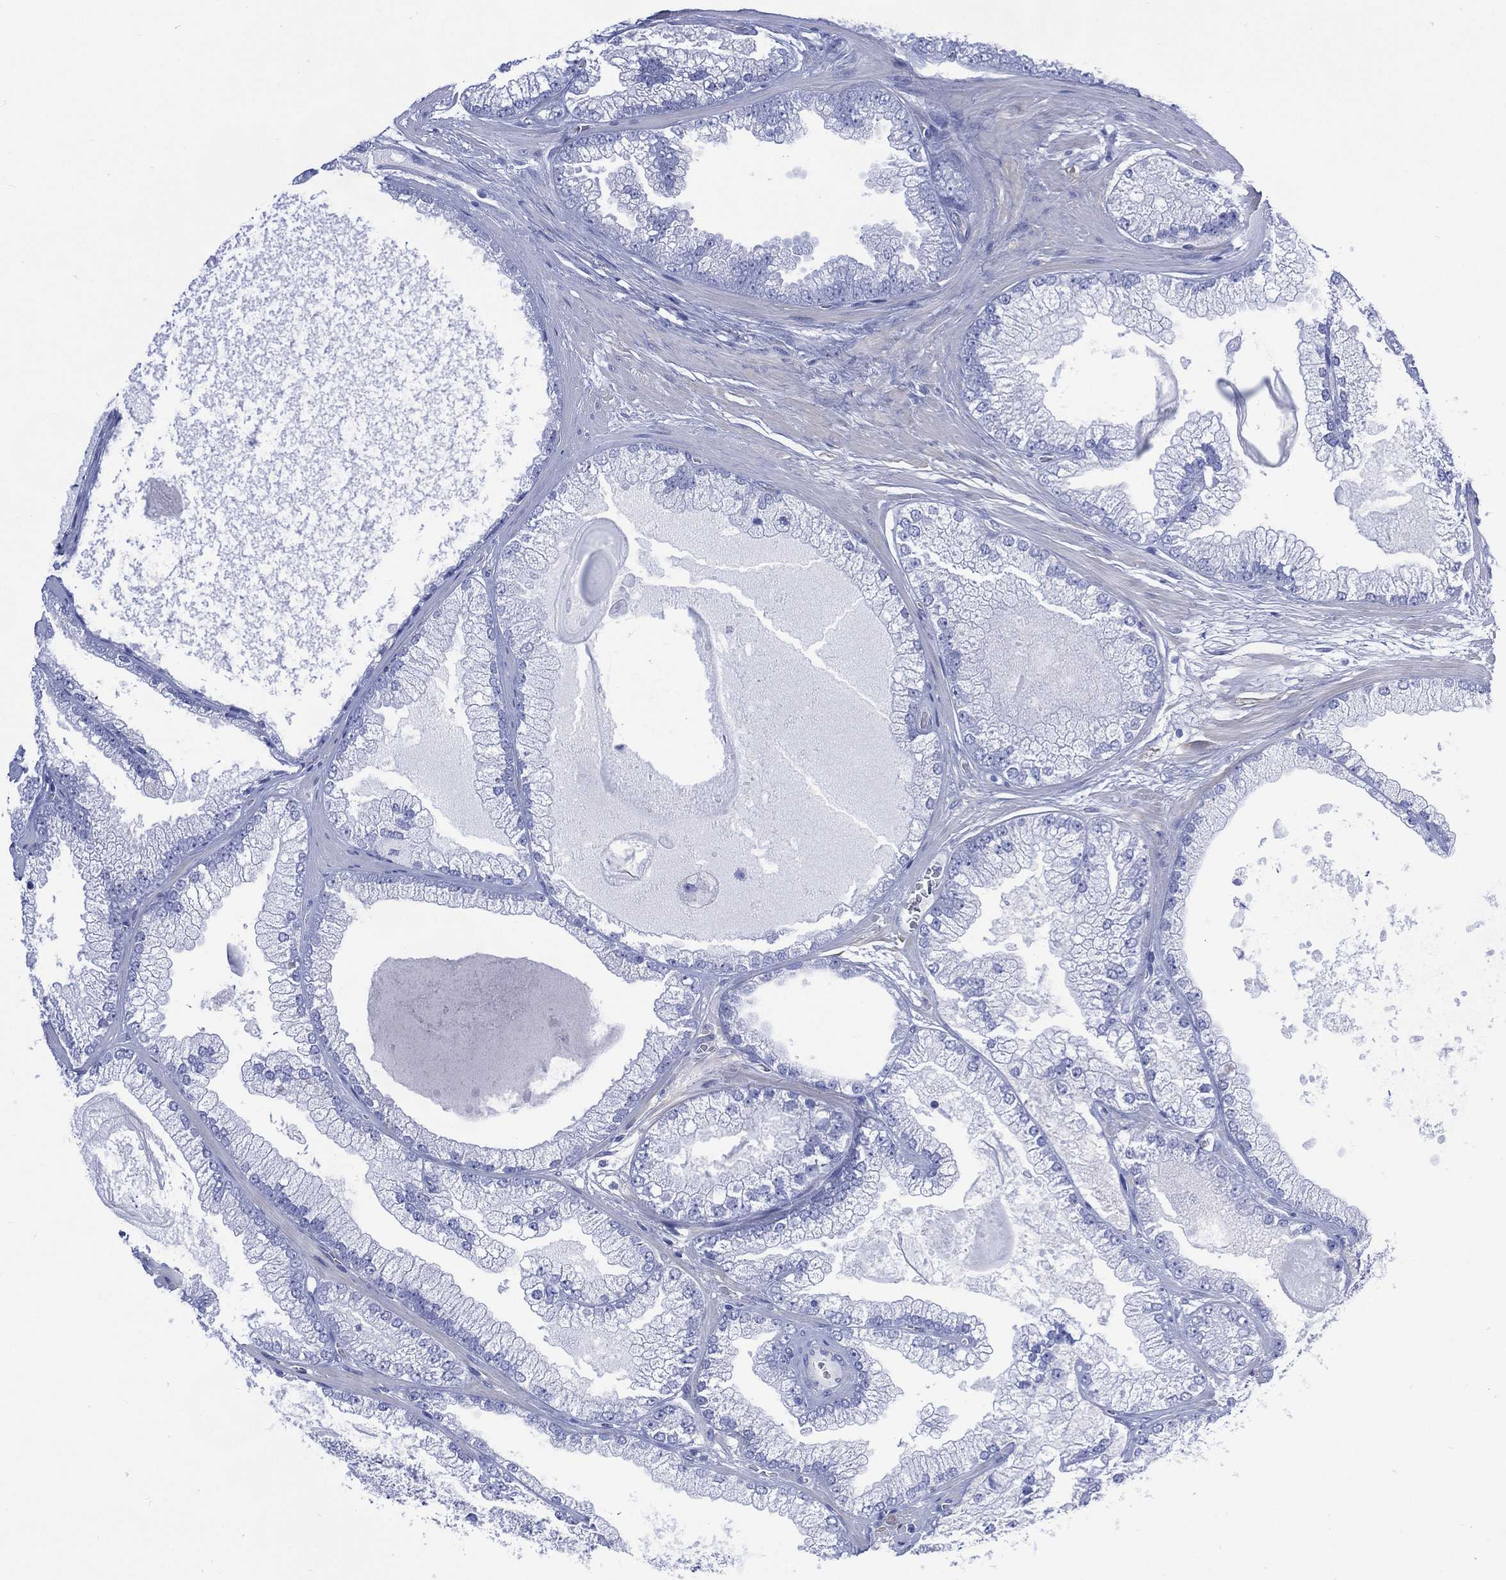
{"staining": {"intensity": "negative", "quantity": "none", "location": "none"}, "tissue": "prostate cancer", "cell_type": "Tumor cells", "image_type": "cancer", "snomed": [{"axis": "morphology", "description": "Adenocarcinoma, Low grade"}, {"axis": "topography", "description": "Prostate"}], "caption": "A histopathology image of adenocarcinoma (low-grade) (prostate) stained for a protein displays no brown staining in tumor cells.", "gene": "SHCBP1L", "patient": {"sex": "male", "age": 57}}